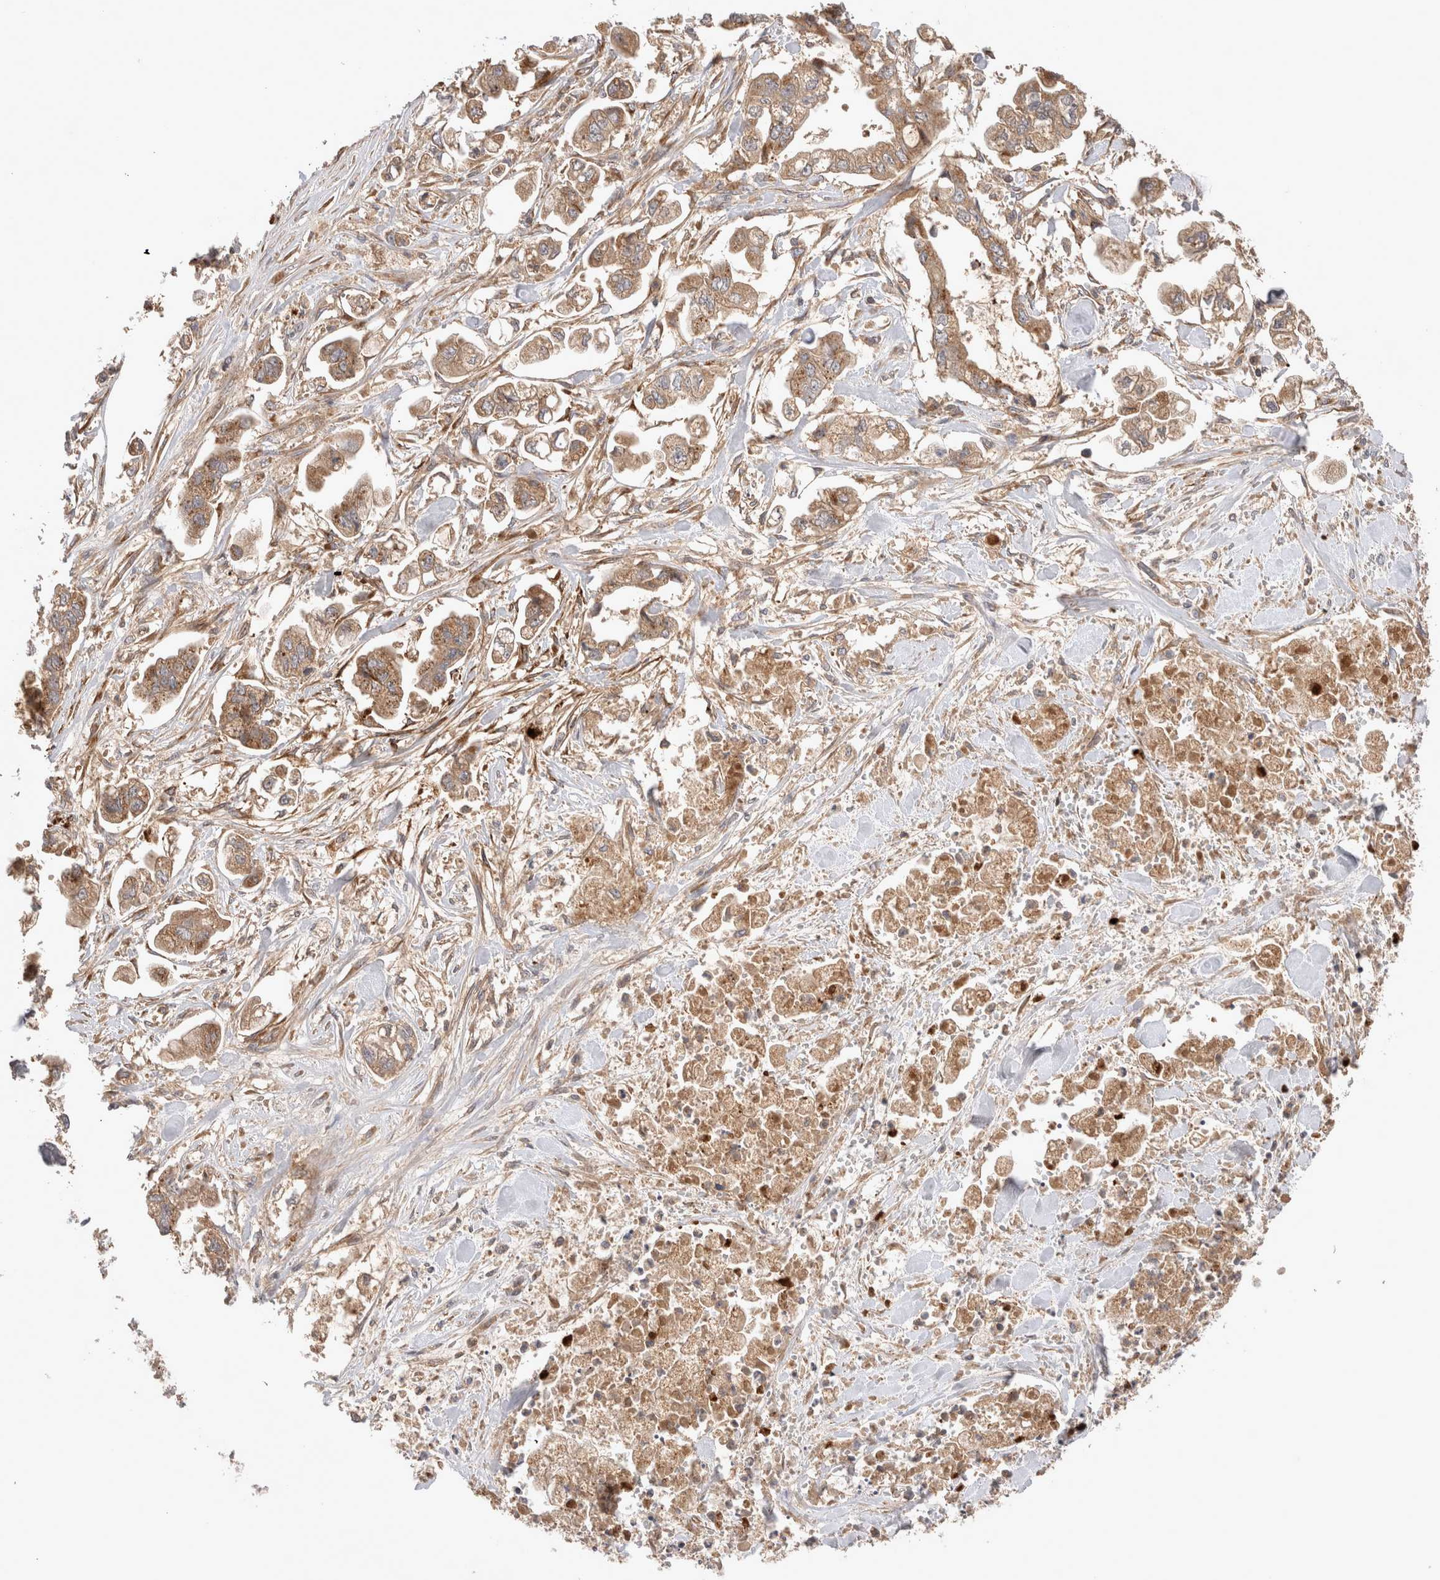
{"staining": {"intensity": "moderate", "quantity": ">75%", "location": "cytoplasmic/membranous"}, "tissue": "stomach cancer", "cell_type": "Tumor cells", "image_type": "cancer", "snomed": [{"axis": "morphology", "description": "Normal tissue, NOS"}, {"axis": "morphology", "description": "Adenocarcinoma, NOS"}, {"axis": "topography", "description": "Stomach"}], "caption": "Stomach adenocarcinoma stained with a brown dye displays moderate cytoplasmic/membranous positive positivity in about >75% of tumor cells.", "gene": "VPS28", "patient": {"sex": "male", "age": 62}}